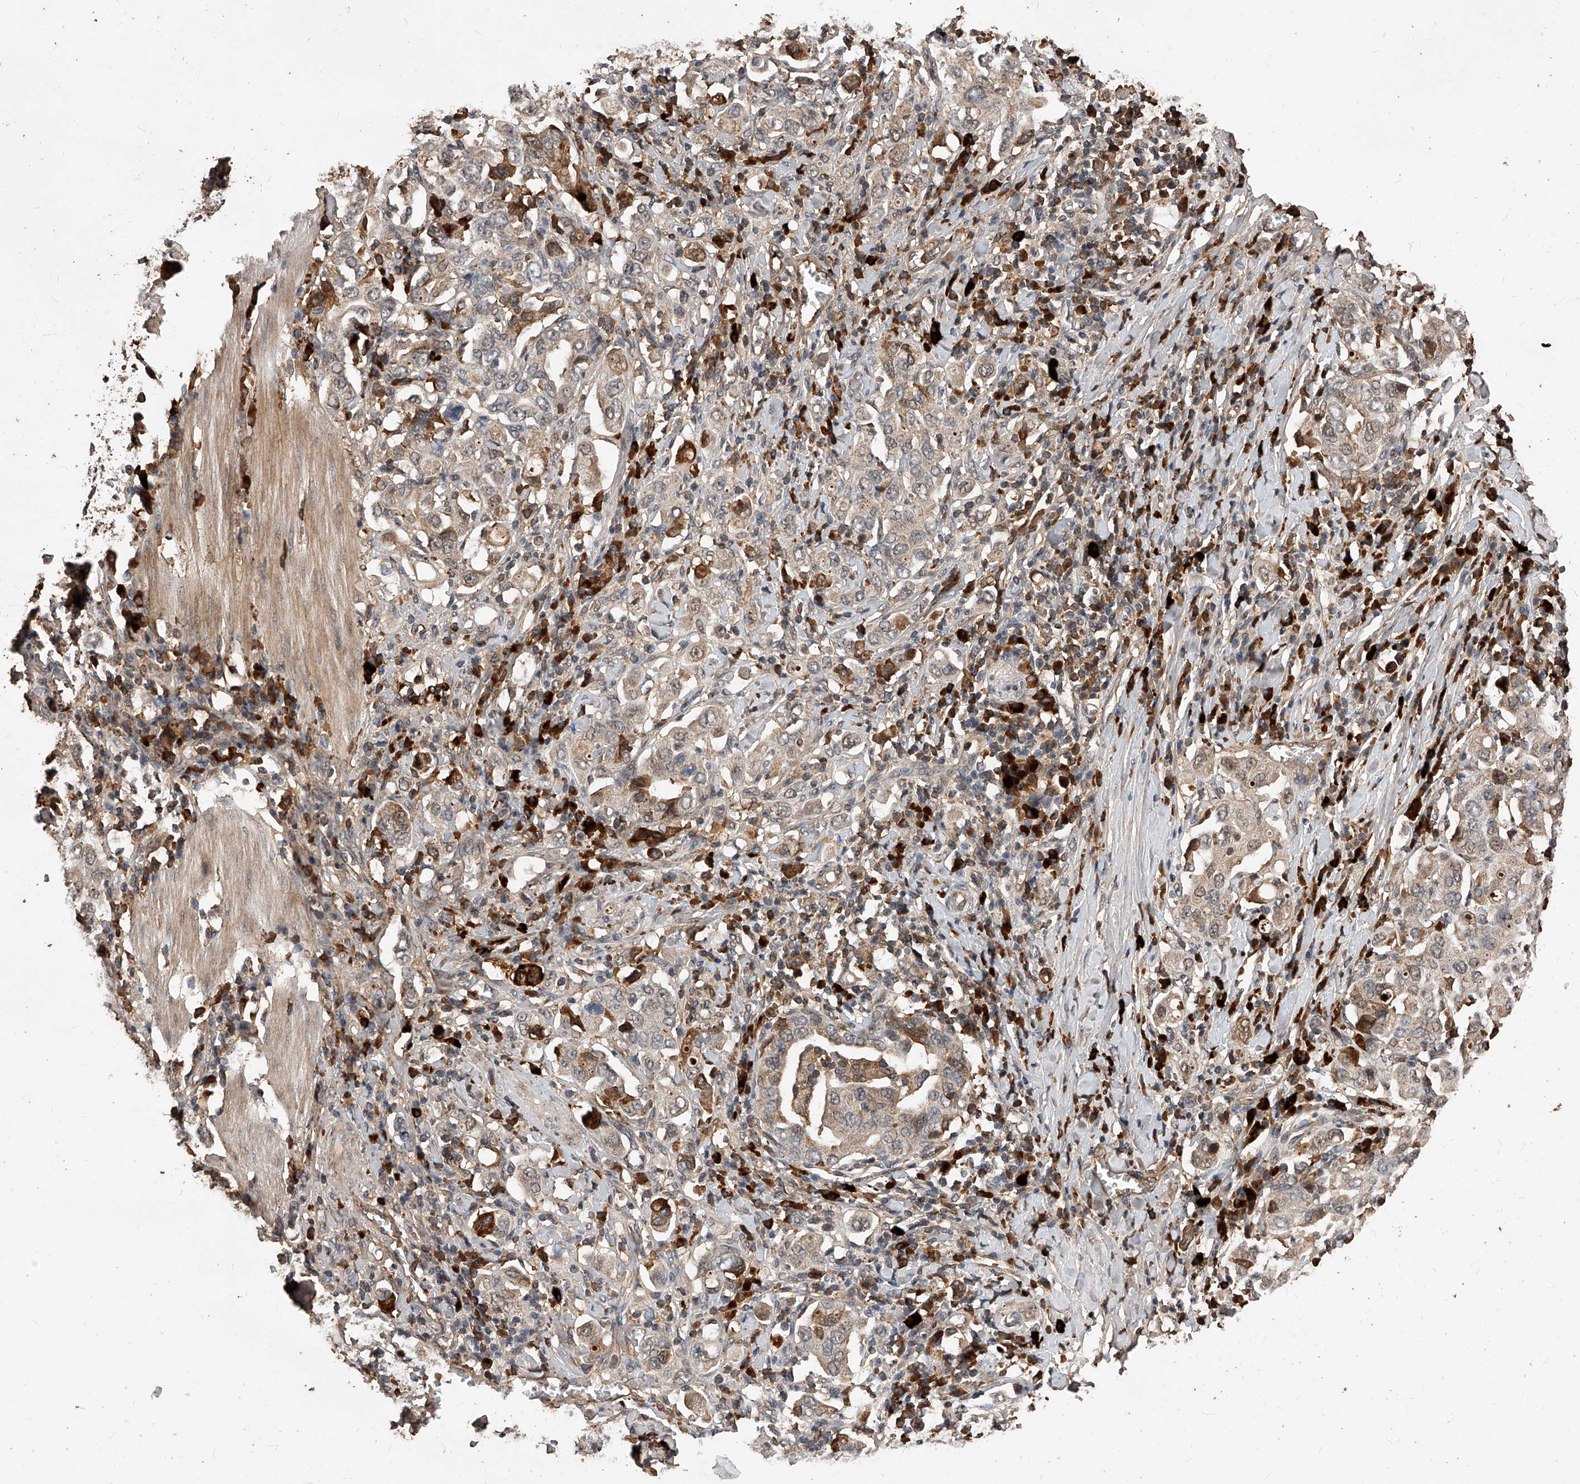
{"staining": {"intensity": "moderate", "quantity": "<25%", "location": "cytoplasmic/membranous"}, "tissue": "stomach cancer", "cell_type": "Tumor cells", "image_type": "cancer", "snomed": [{"axis": "morphology", "description": "Adenocarcinoma, NOS"}, {"axis": "topography", "description": "Stomach, upper"}], "caption": "Stomach adenocarcinoma stained with a brown dye displays moderate cytoplasmic/membranous positive staining in about <25% of tumor cells.", "gene": "CFAP410", "patient": {"sex": "male", "age": 62}}